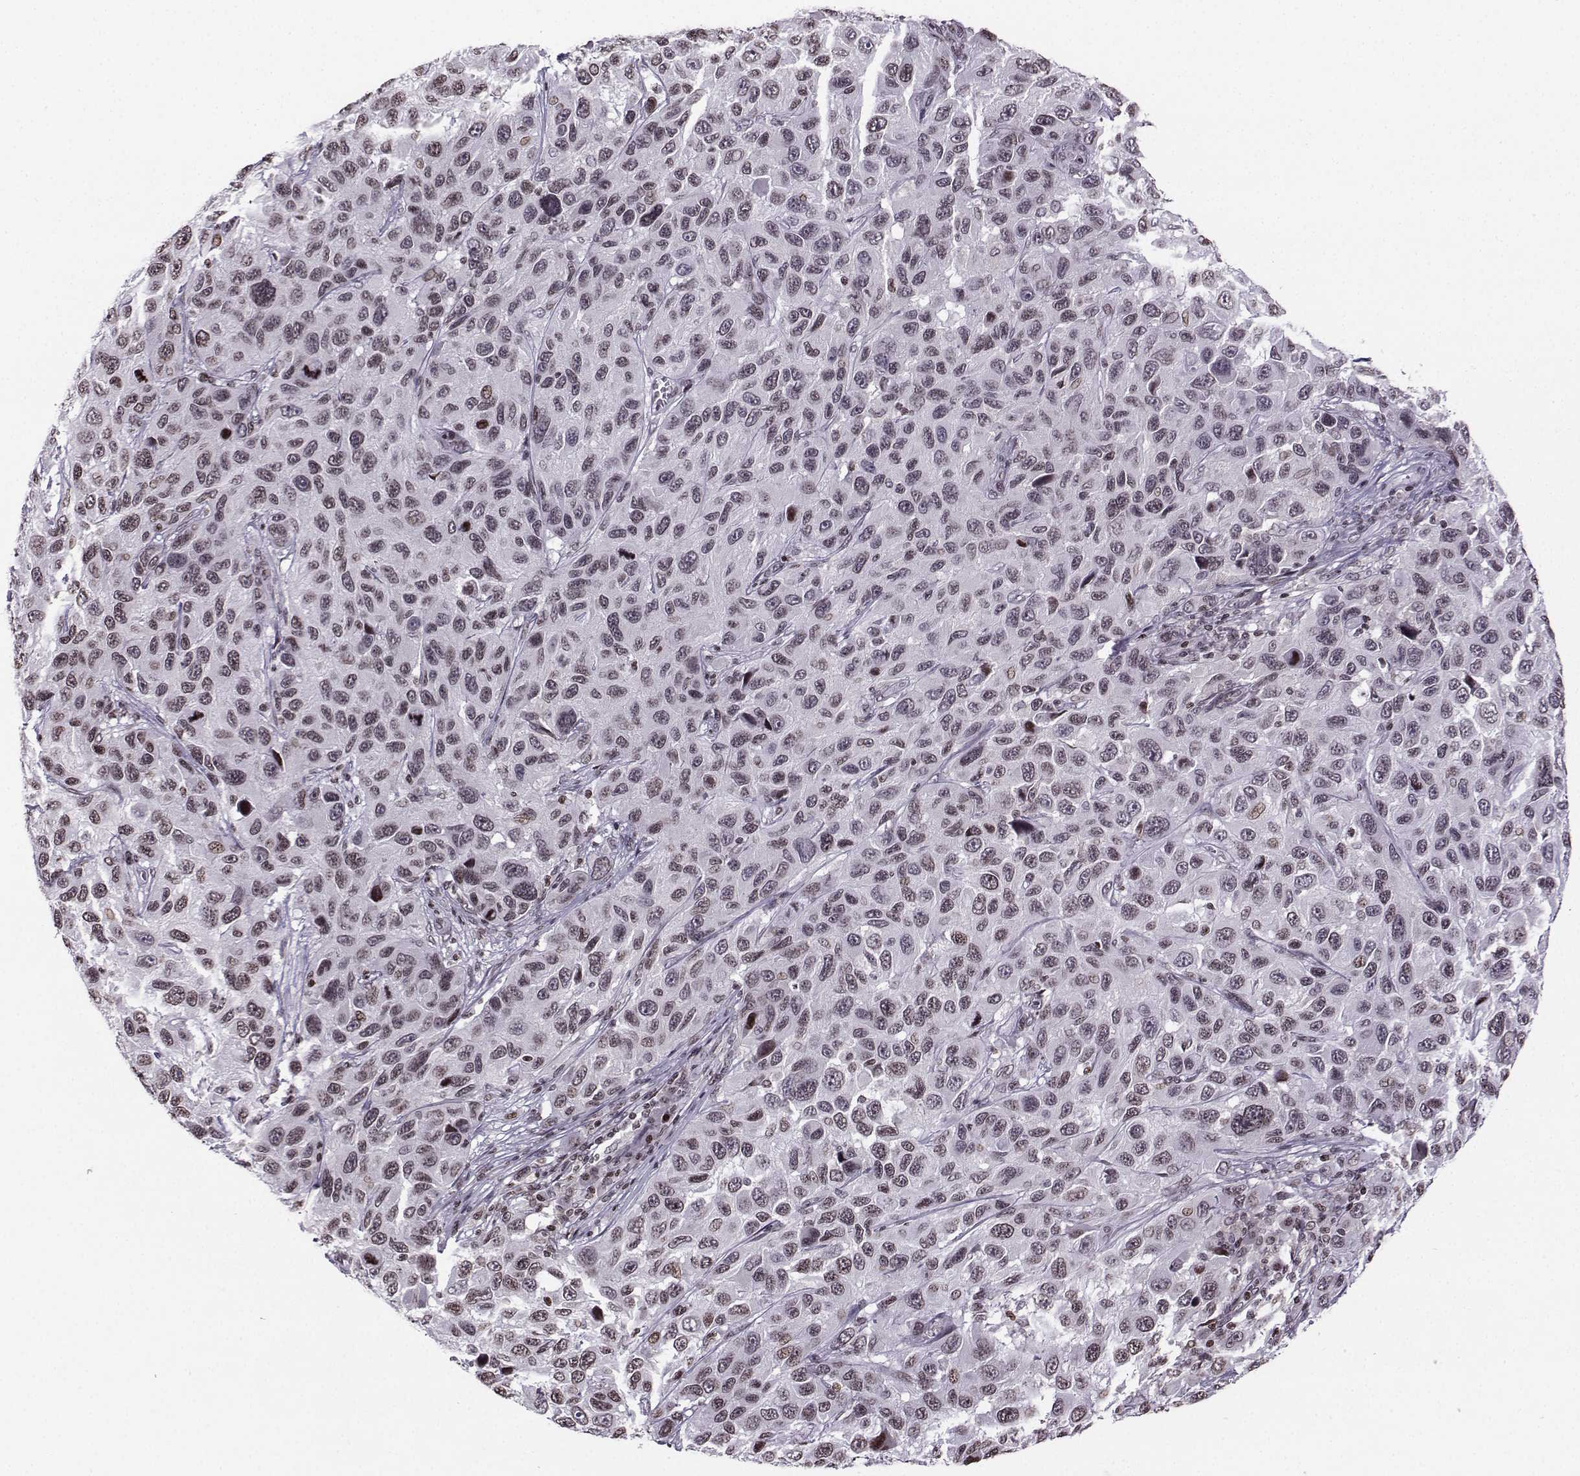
{"staining": {"intensity": "negative", "quantity": "none", "location": "none"}, "tissue": "melanoma", "cell_type": "Tumor cells", "image_type": "cancer", "snomed": [{"axis": "morphology", "description": "Malignant melanoma, NOS"}, {"axis": "topography", "description": "Skin"}], "caption": "This is an IHC histopathology image of malignant melanoma. There is no staining in tumor cells.", "gene": "ZNF19", "patient": {"sex": "male", "age": 53}}